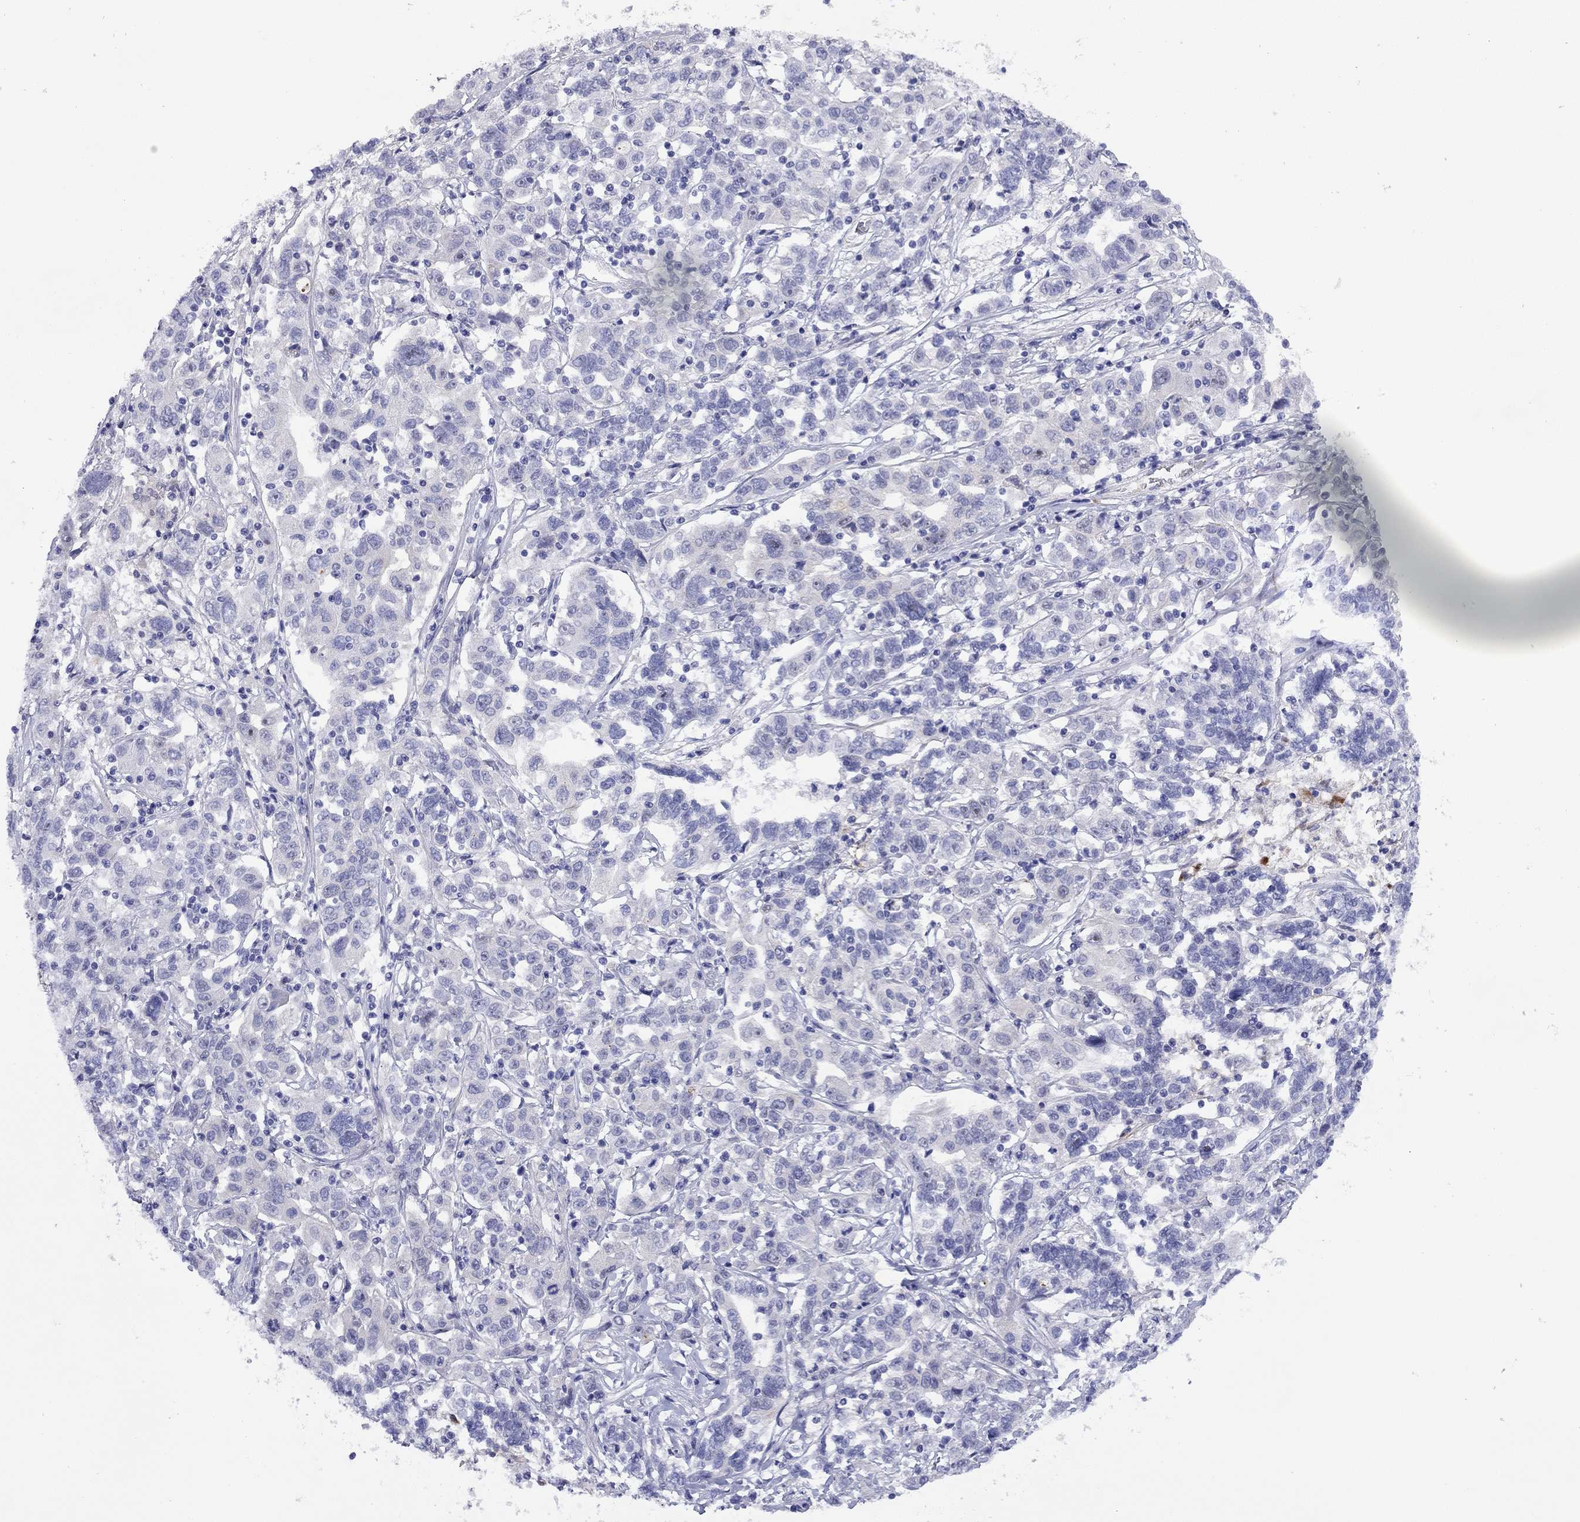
{"staining": {"intensity": "negative", "quantity": "none", "location": "none"}, "tissue": "liver cancer", "cell_type": "Tumor cells", "image_type": "cancer", "snomed": [{"axis": "morphology", "description": "Adenocarcinoma, NOS"}, {"axis": "morphology", "description": "Cholangiocarcinoma"}, {"axis": "topography", "description": "Liver"}], "caption": "IHC of human adenocarcinoma (liver) displays no staining in tumor cells.", "gene": "CMYA5", "patient": {"sex": "male", "age": 64}}